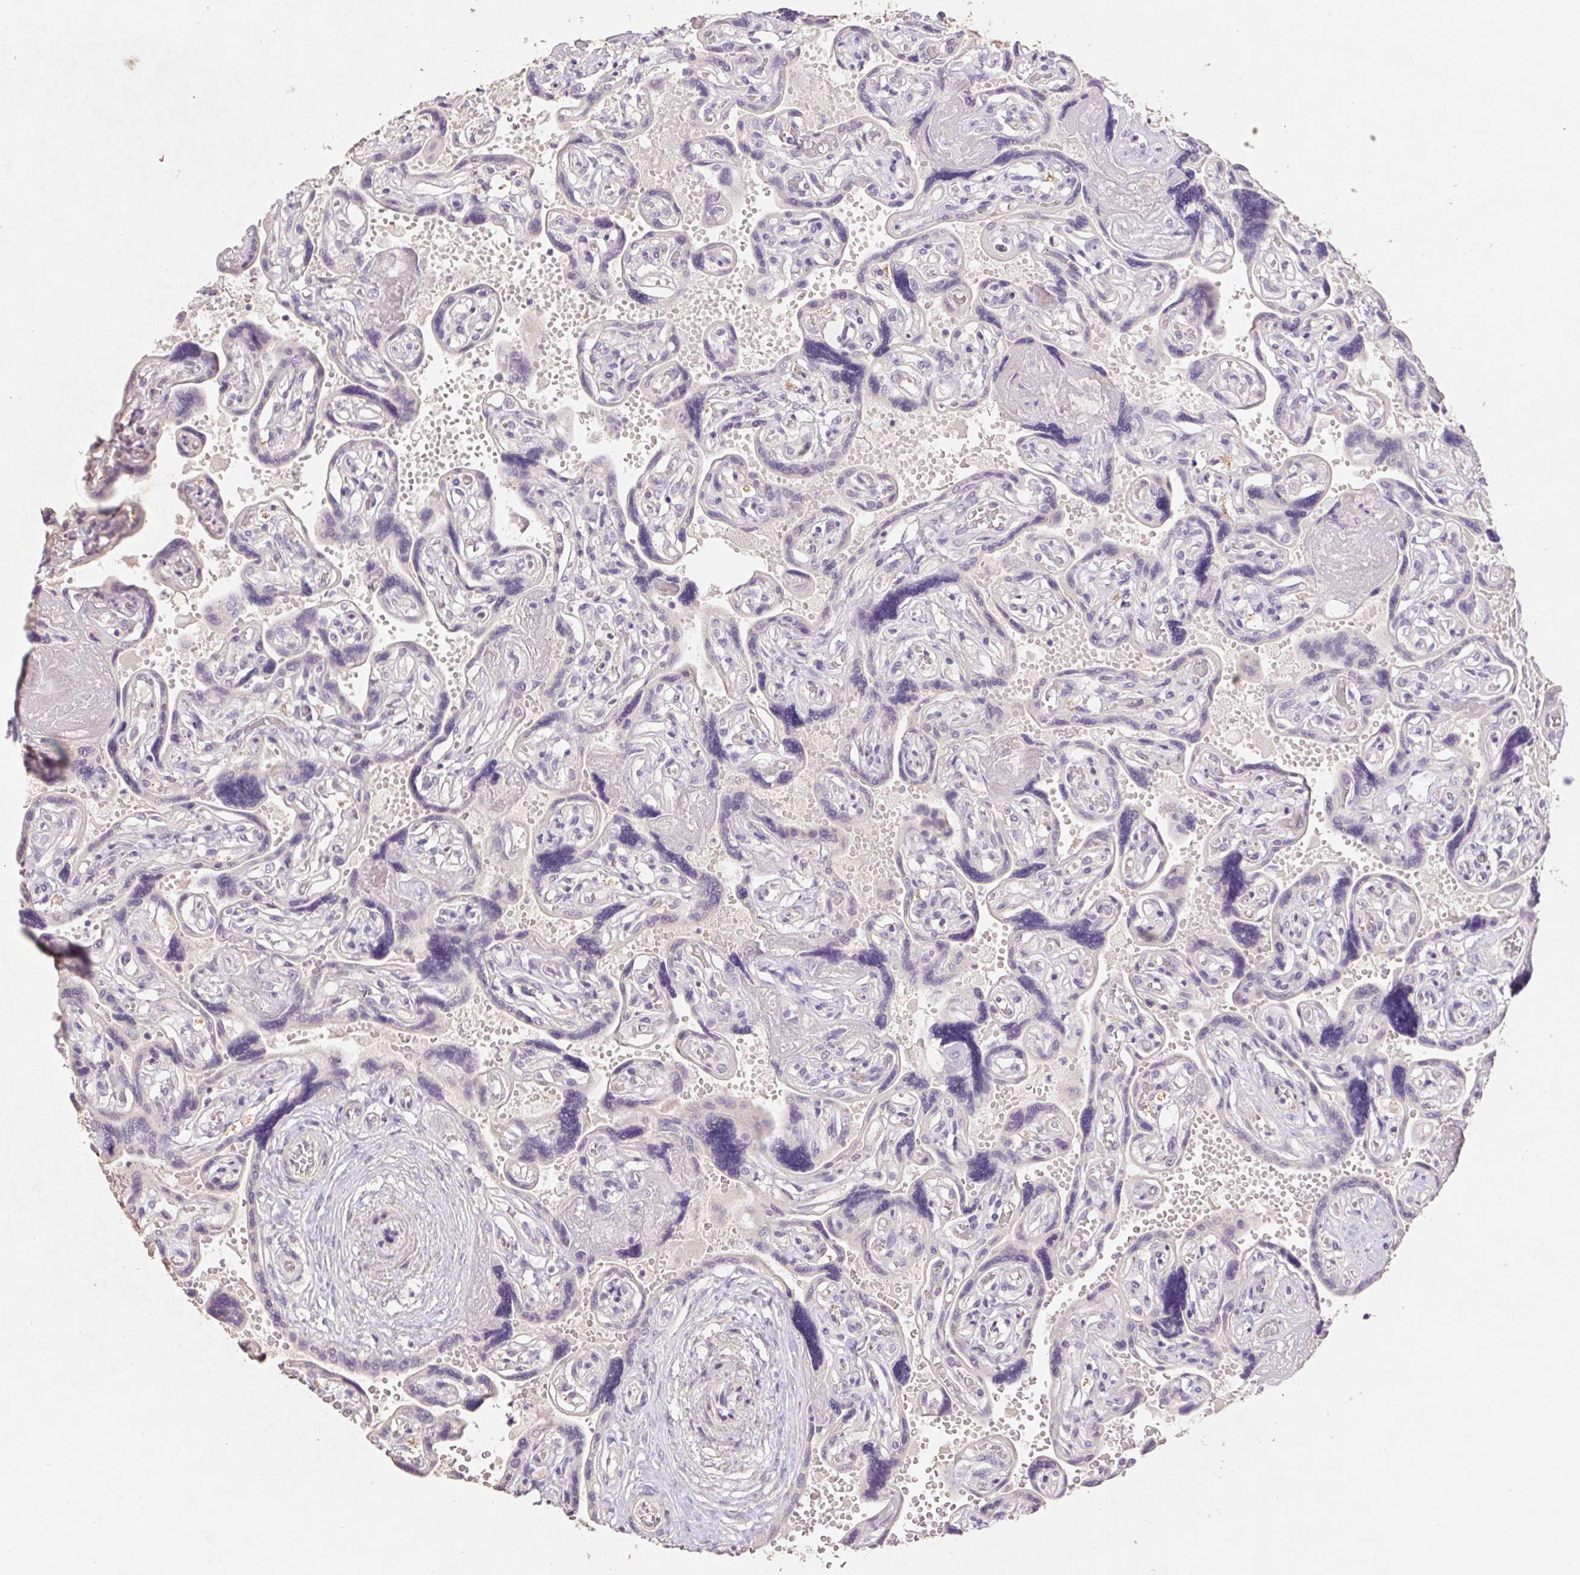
{"staining": {"intensity": "weak", "quantity": "<25%", "location": "cytoplasmic/membranous"}, "tissue": "placenta", "cell_type": "Decidual cells", "image_type": "normal", "snomed": [{"axis": "morphology", "description": "Normal tissue, NOS"}, {"axis": "topography", "description": "Placenta"}], "caption": "A photomicrograph of placenta stained for a protein reveals no brown staining in decidual cells. (Immunohistochemistry (ihc), brightfield microscopy, high magnification).", "gene": "GRM2", "patient": {"sex": "female", "age": 32}}